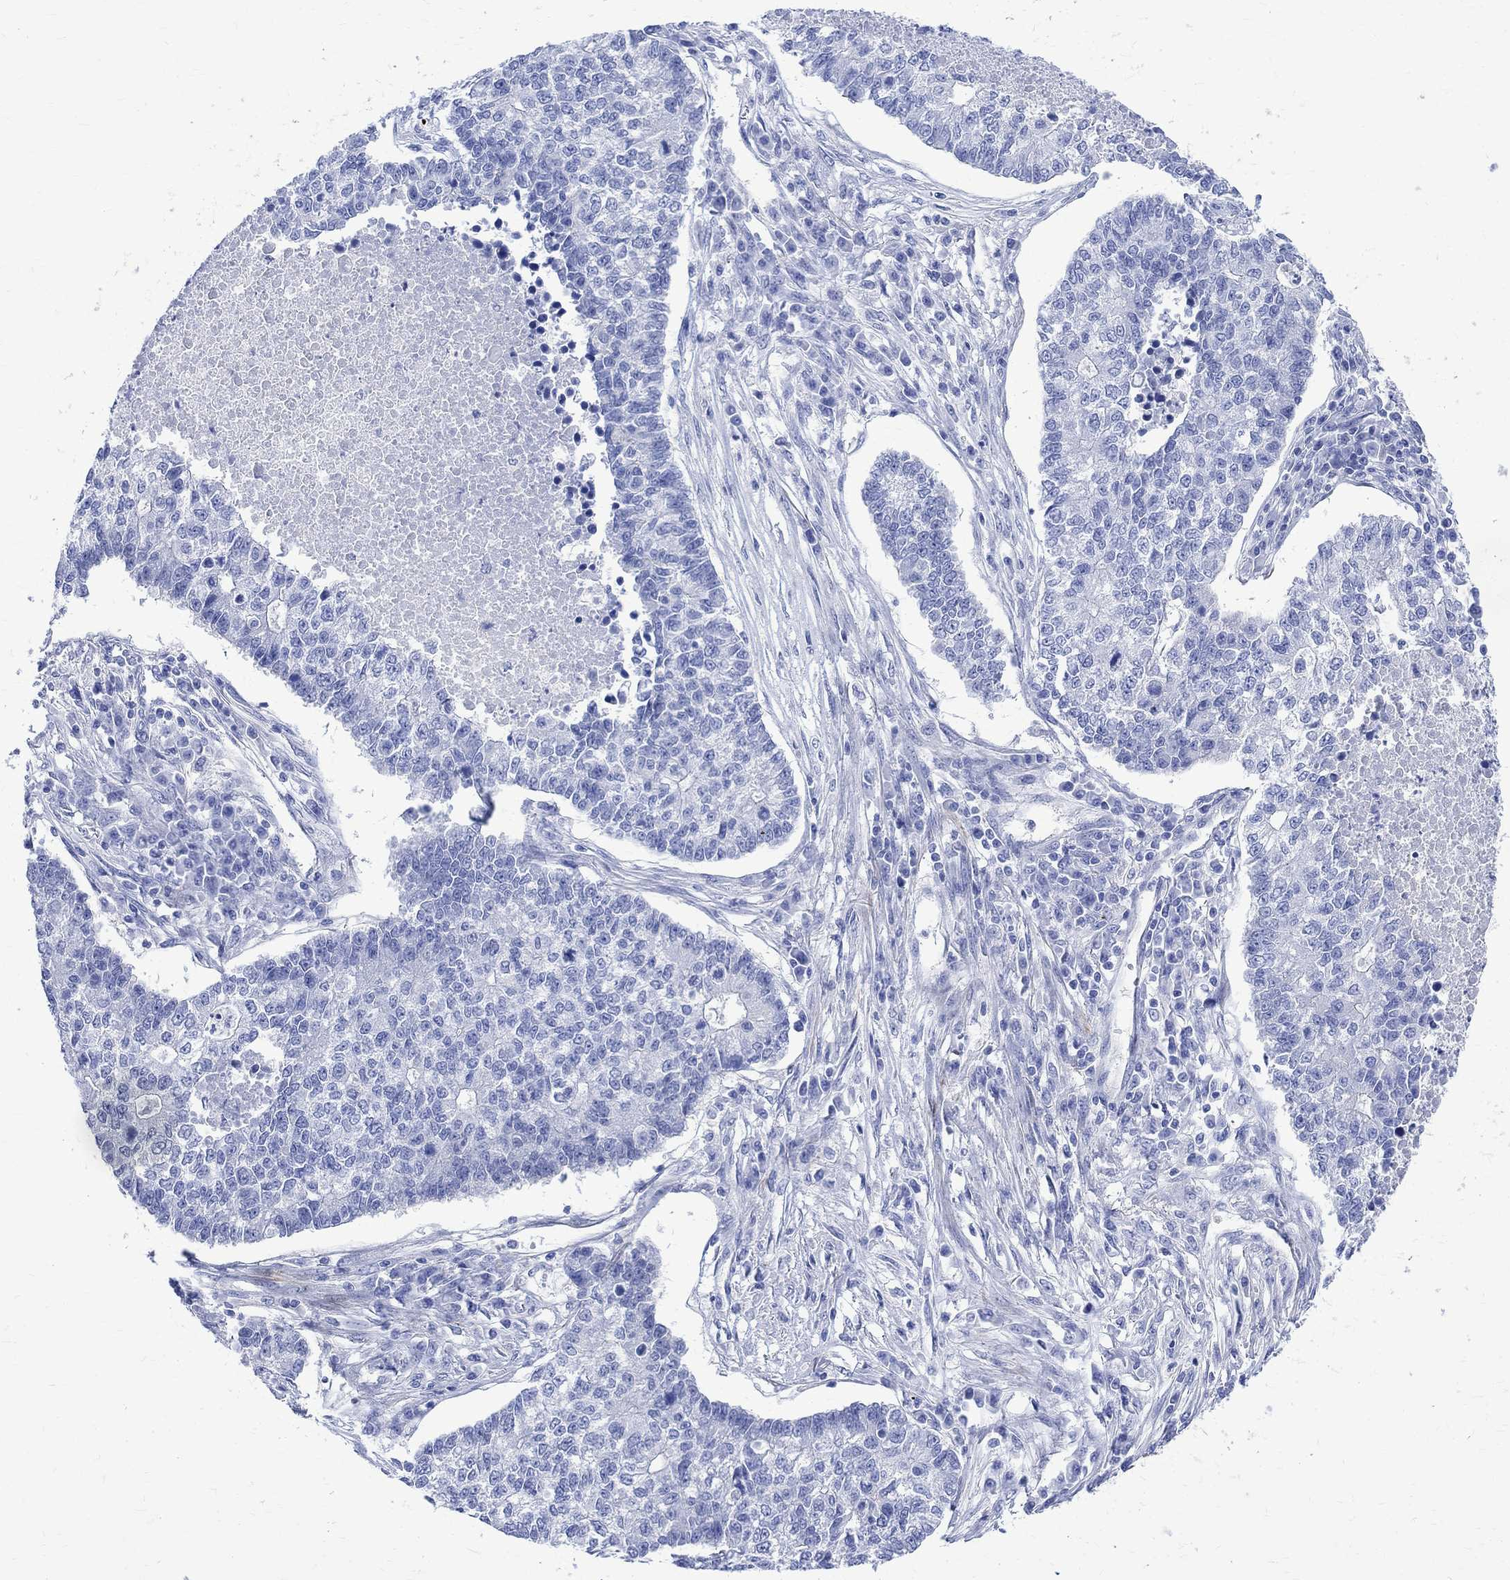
{"staining": {"intensity": "negative", "quantity": "none", "location": "none"}, "tissue": "lung cancer", "cell_type": "Tumor cells", "image_type": "cancer", "snomed": [{"axis": "morphology", "description": "Adenocarcinoma, NOS"}, {"axis": "topography", "description": "Lung"}], "caption": "Immunohistochemistry (IHC) histopathology image of human lung cancer (adenocarcinoma) stained for a protein (brown), which reveals no positivity in tumor cells. (IHC, brightfield microscopy, high magnification).", "gene": "PARVB", "patient": {"sex": "male", "age": 57}}